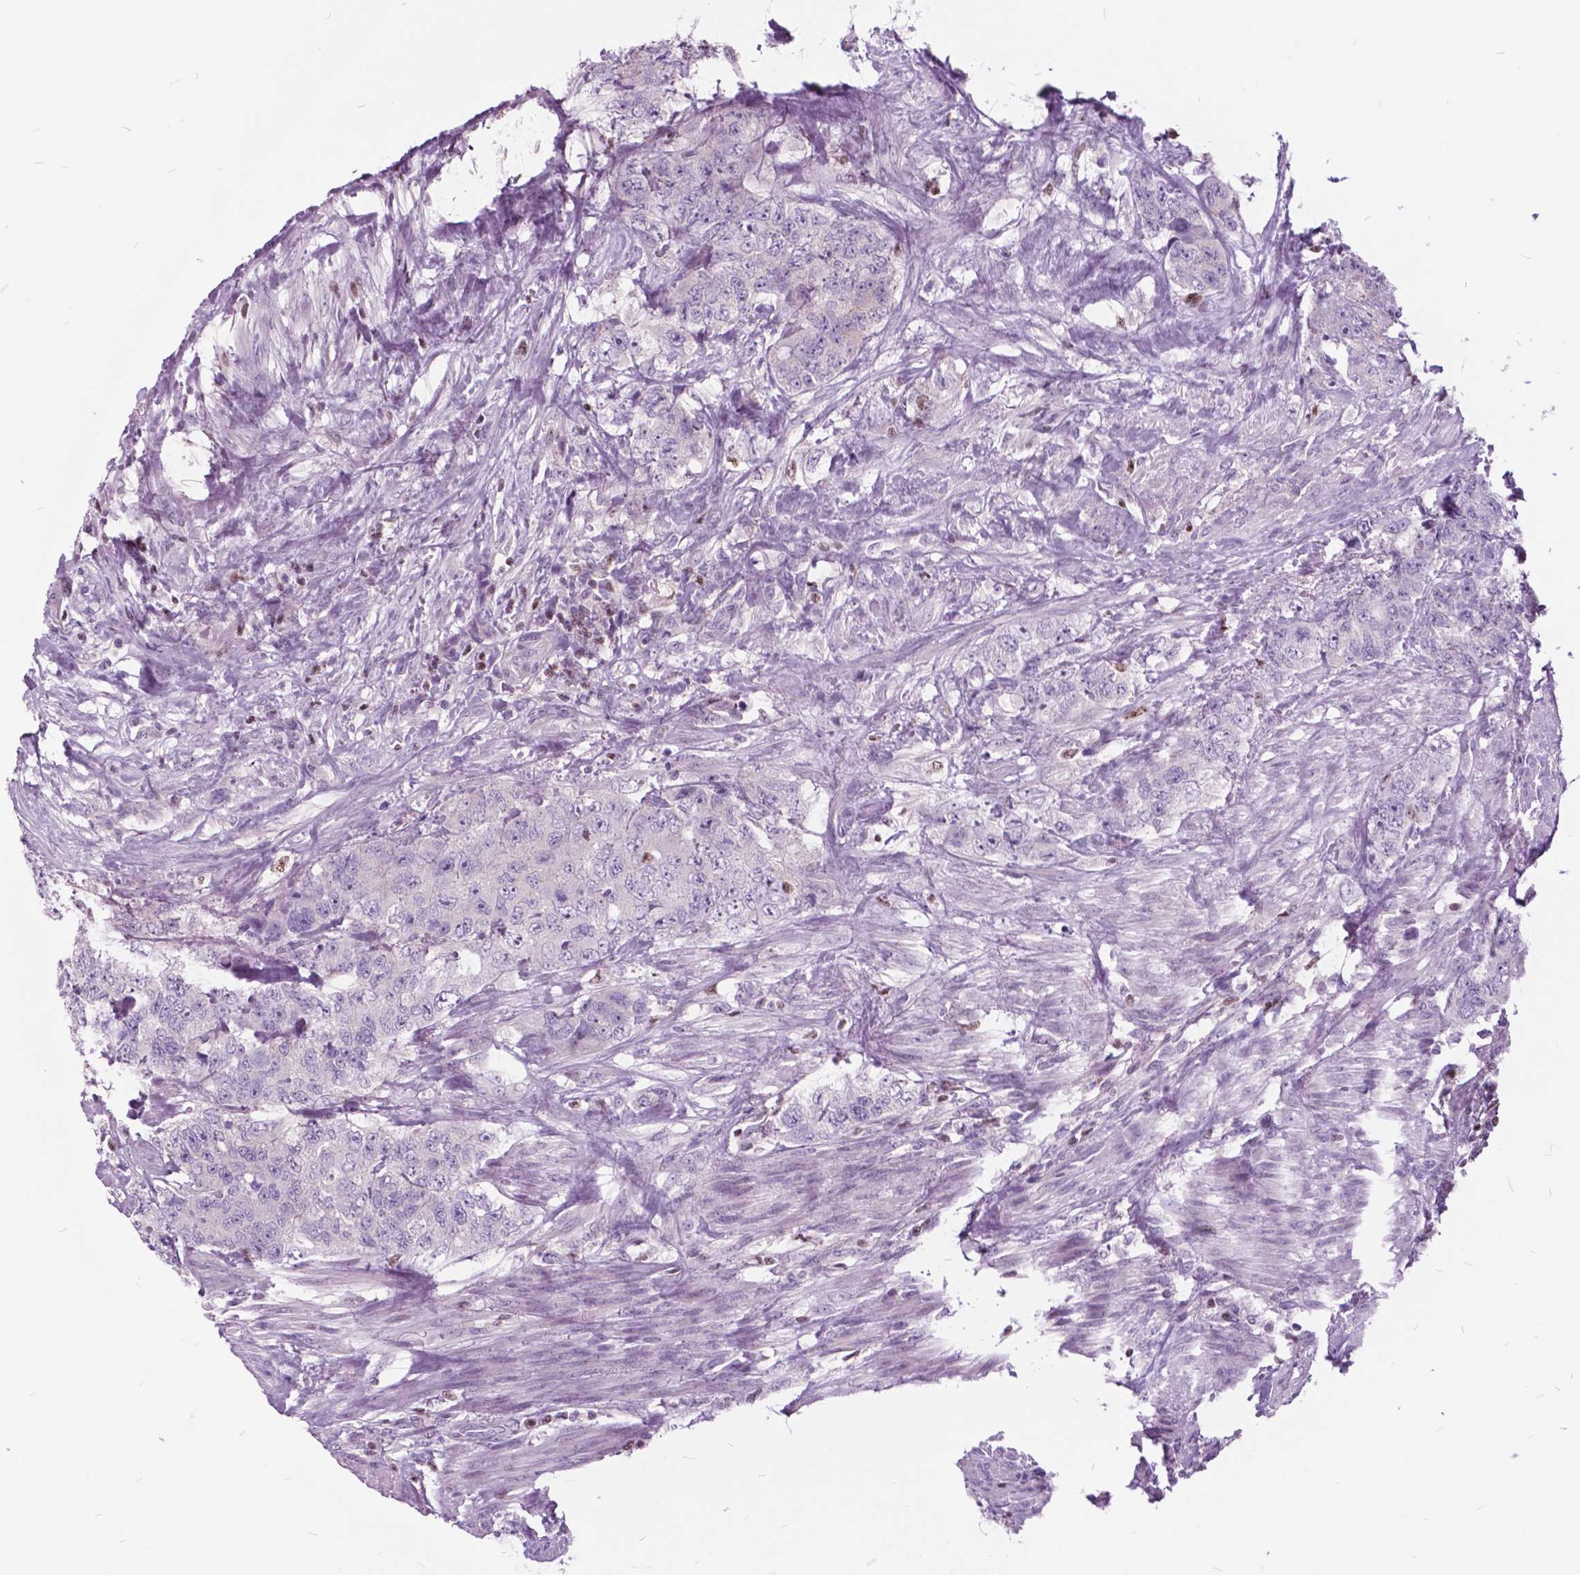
{"staining": {"intensity": "negative", "quantity": "none", "location": "none"}, "tissue": "urothelial cancer", "cell_type": "Tumor cells", "image_type": "cancer", "snomed": [{"axis": "morphology", "description": "Urothelial carcinoma, High grade"}, {"axis": "topography", "description": "Urinary bladder"}], "caption": "A high-resolution micrograph shows immunohistochemistry (IHC) staining of urothelial carcinoma (high-grade), which exhibits no significant expression in tumor cells.", "gene": "SP140", "patient": {"sex": "female", "age": 78}}